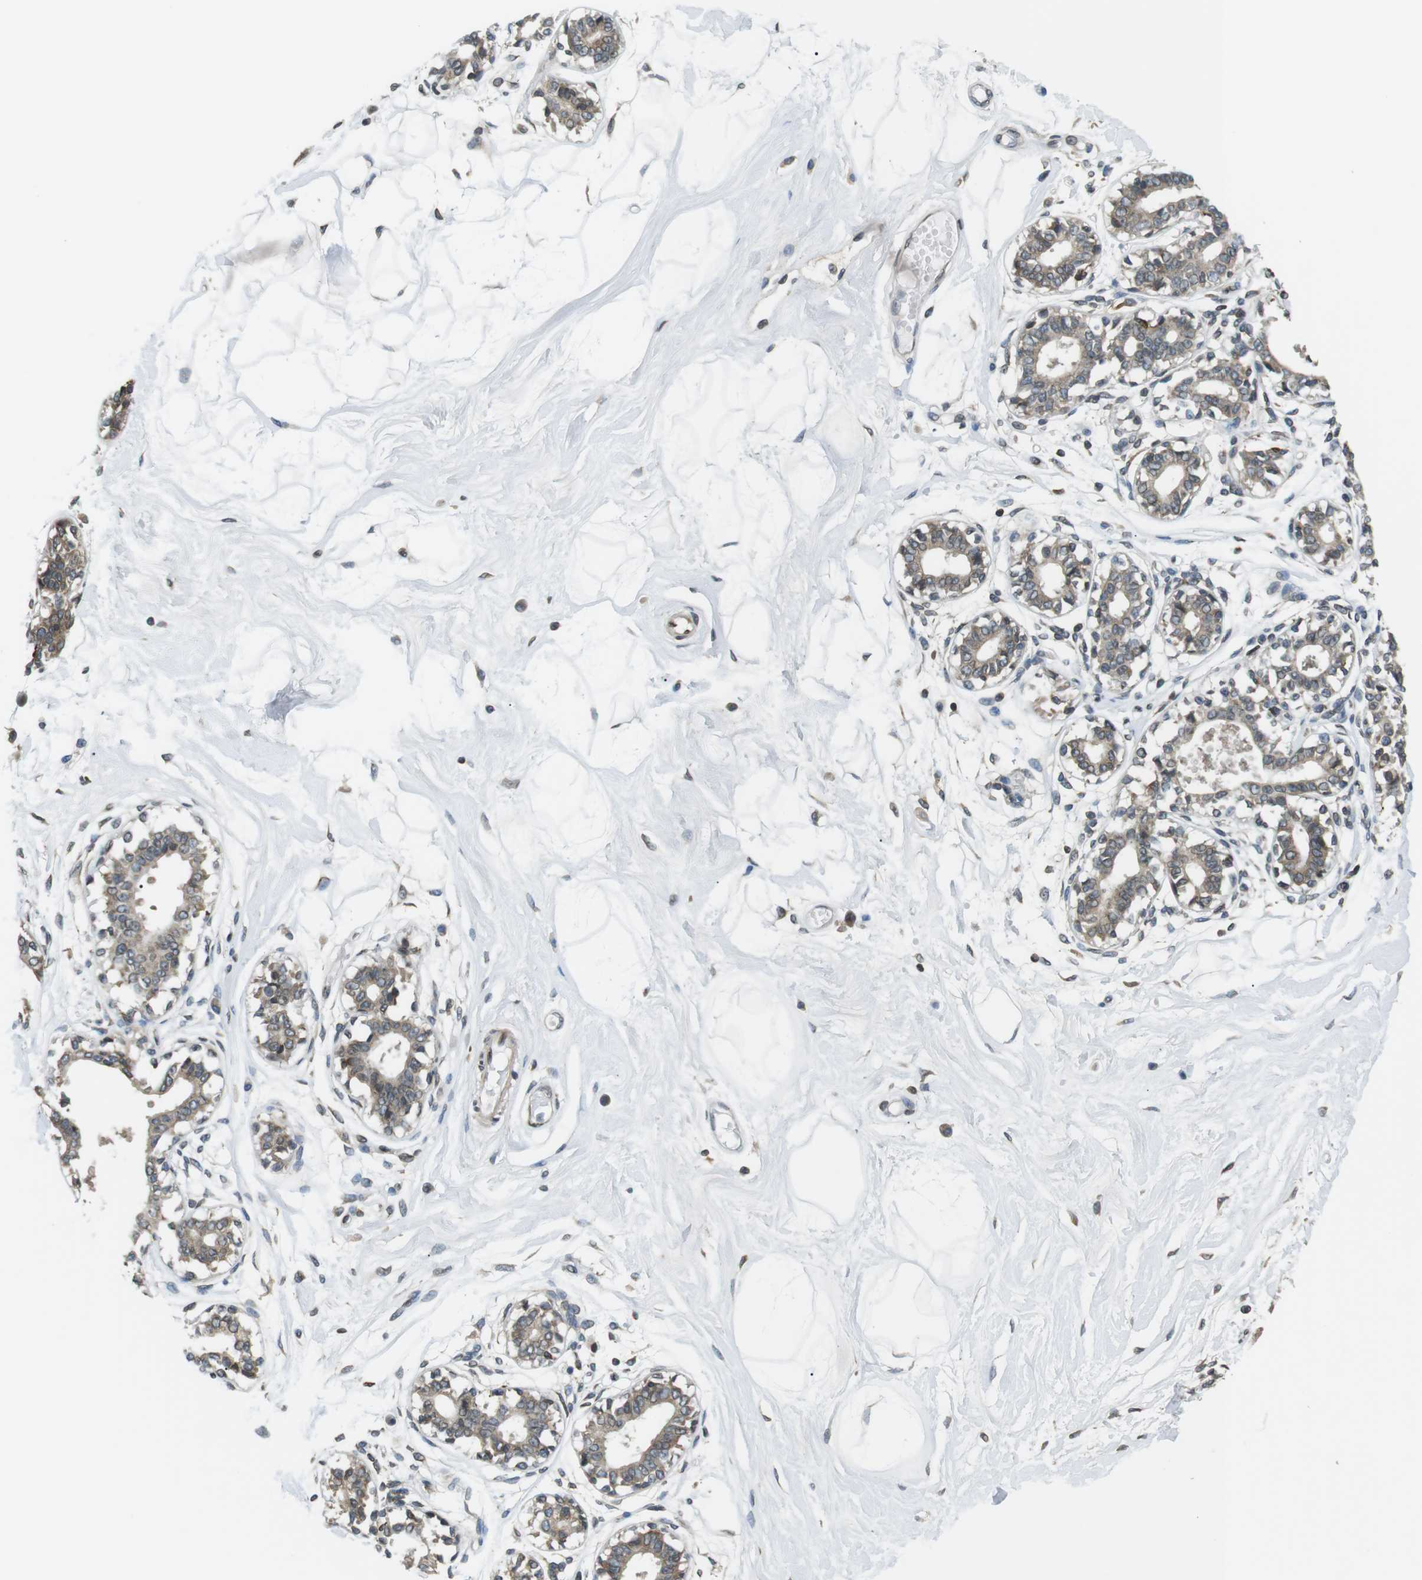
{"staining": {"intensity": "weak", "quantity": "<25%", "location": "cytoplasmic/membranous"}, "tissue": "breast", "cell_type": "Adipocytes", "image_type": "normal", "snomed": [{"axis": "morphology", "description": "Normal tissue, NOS"}, {"axis": "topography", "description": "Breast"}], "caption": "Immunohistochemistry of benign human breast demonstrates no positivity in adipocytes.", "gene": "TMX4", "patient": {"sex": "female", "age": 45}}